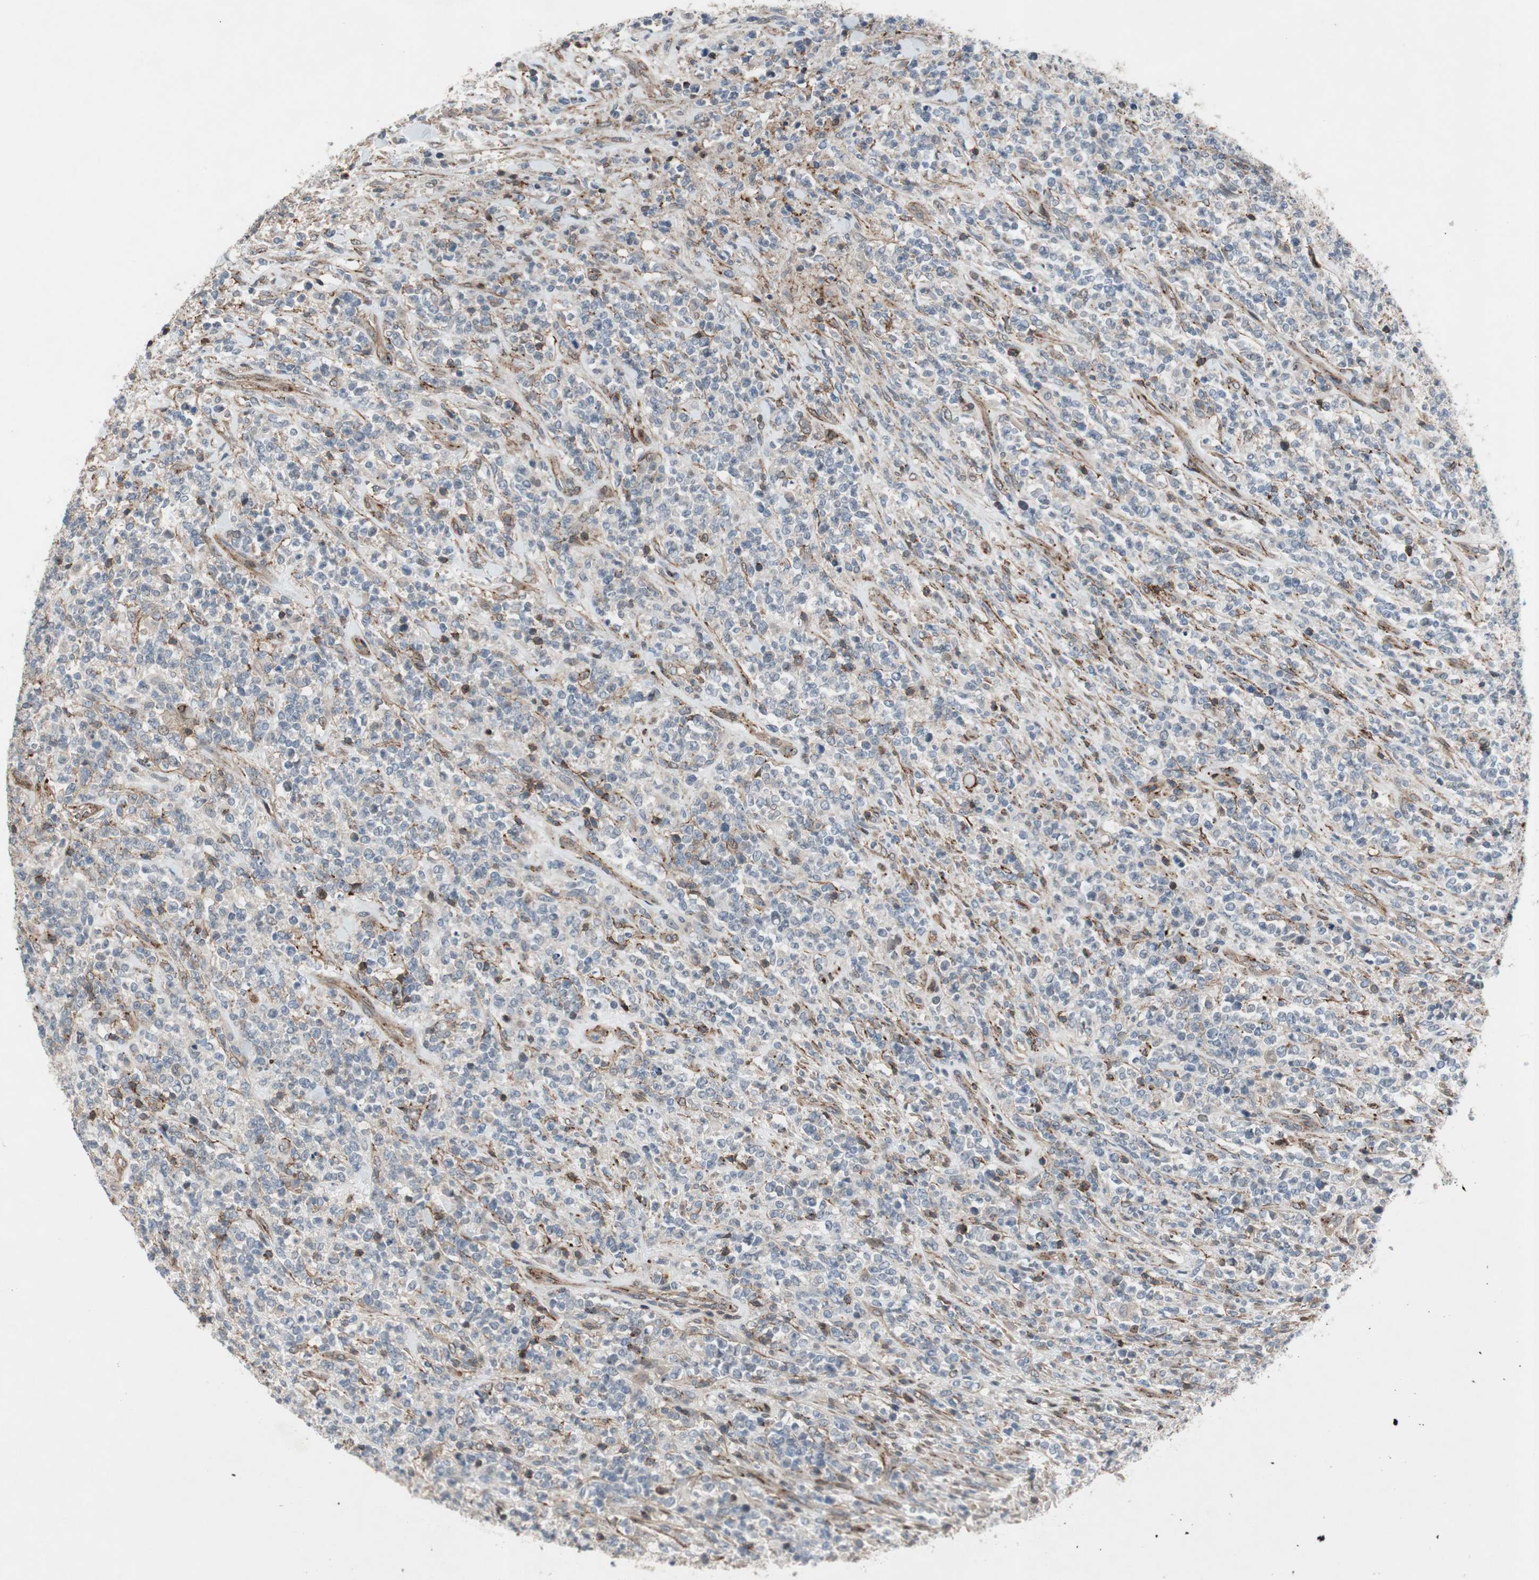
{"staining": {"intensity": "negative", "quantity": "none", "location": "none"}, "tissue": "lymphoma", "cell_type": "Tumor cells", "image_type": "cancer", "snomed": [{"axis": "morphology", "description": "Malignant lymphoma, non-Hodgkin's type, High grade"}, {"axis": "topography", "description": "Soft tissue"}], "caption": "Immunohistochemistry (IHC) histopathology image of malignant lymphoma, non-Hodgkin's type (high-grade) stained for a protein (brown), which demonstrates no expression in tumor cells.", "gene": "GRHL1", "patient": {"sex": "male", "age": 18}}